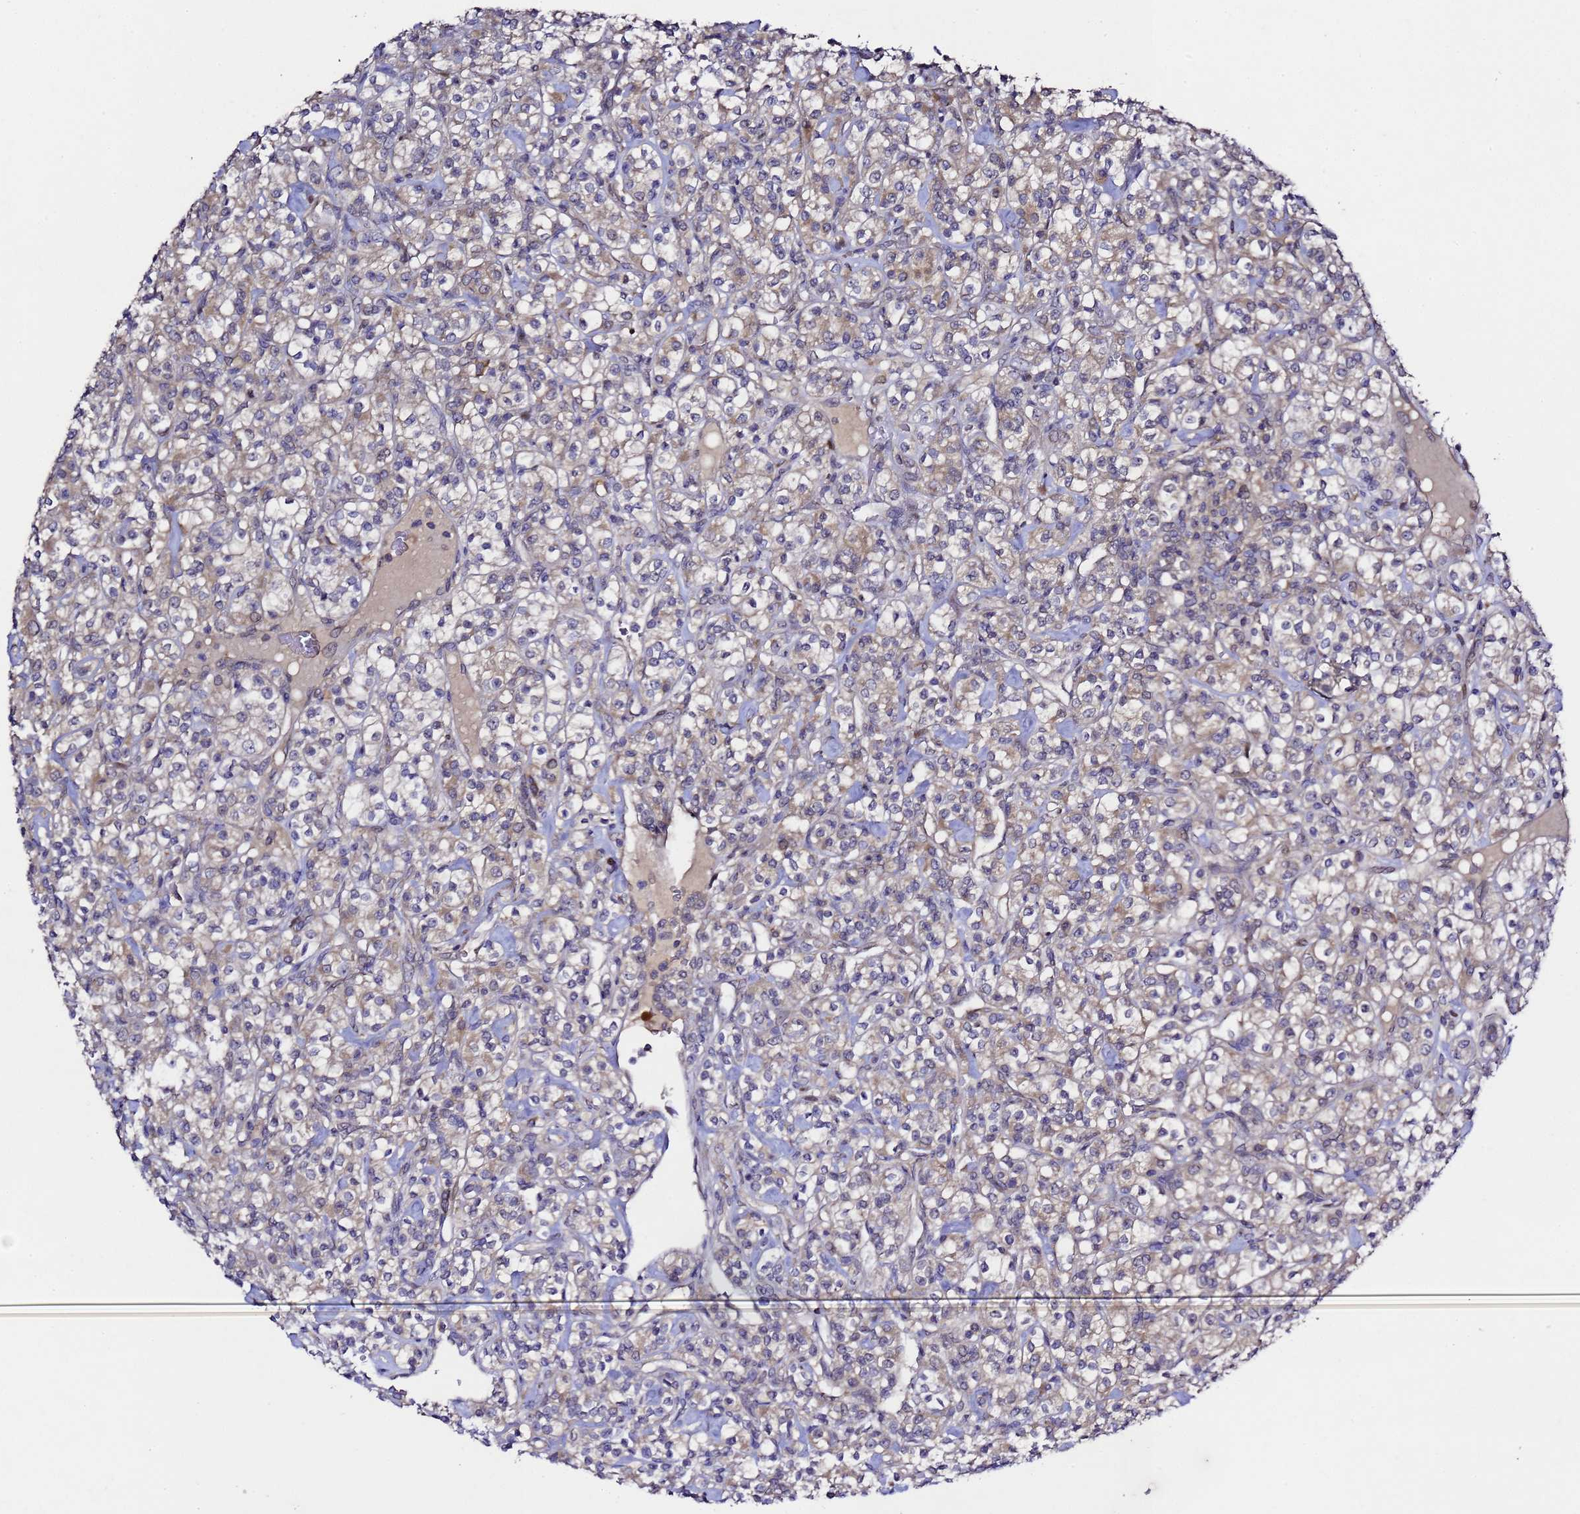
{"staining": {"intensity": "negative", "quantity": "none", "location": "none"}, "tissue": "renal cancer", "cell_type": "Tumor cells", "image_type": "cancer", "snomed": [{"axis": "morphology", "description": "Adenocarcinoma, NOS"}, {"axis": "topography", "description": "Kidney"}], "caption": "Immunohistochemistry (IHC) histopathology image of neoplastic tissue: human renal adenocarcinoma stained with DAB (3,3'-diaminobenzidine) shows no significant protein positivity in tumor cells. Nuclei are stained in blue.", "gene": "ALG3", "patient": {"sex": "male", "age": 77}}